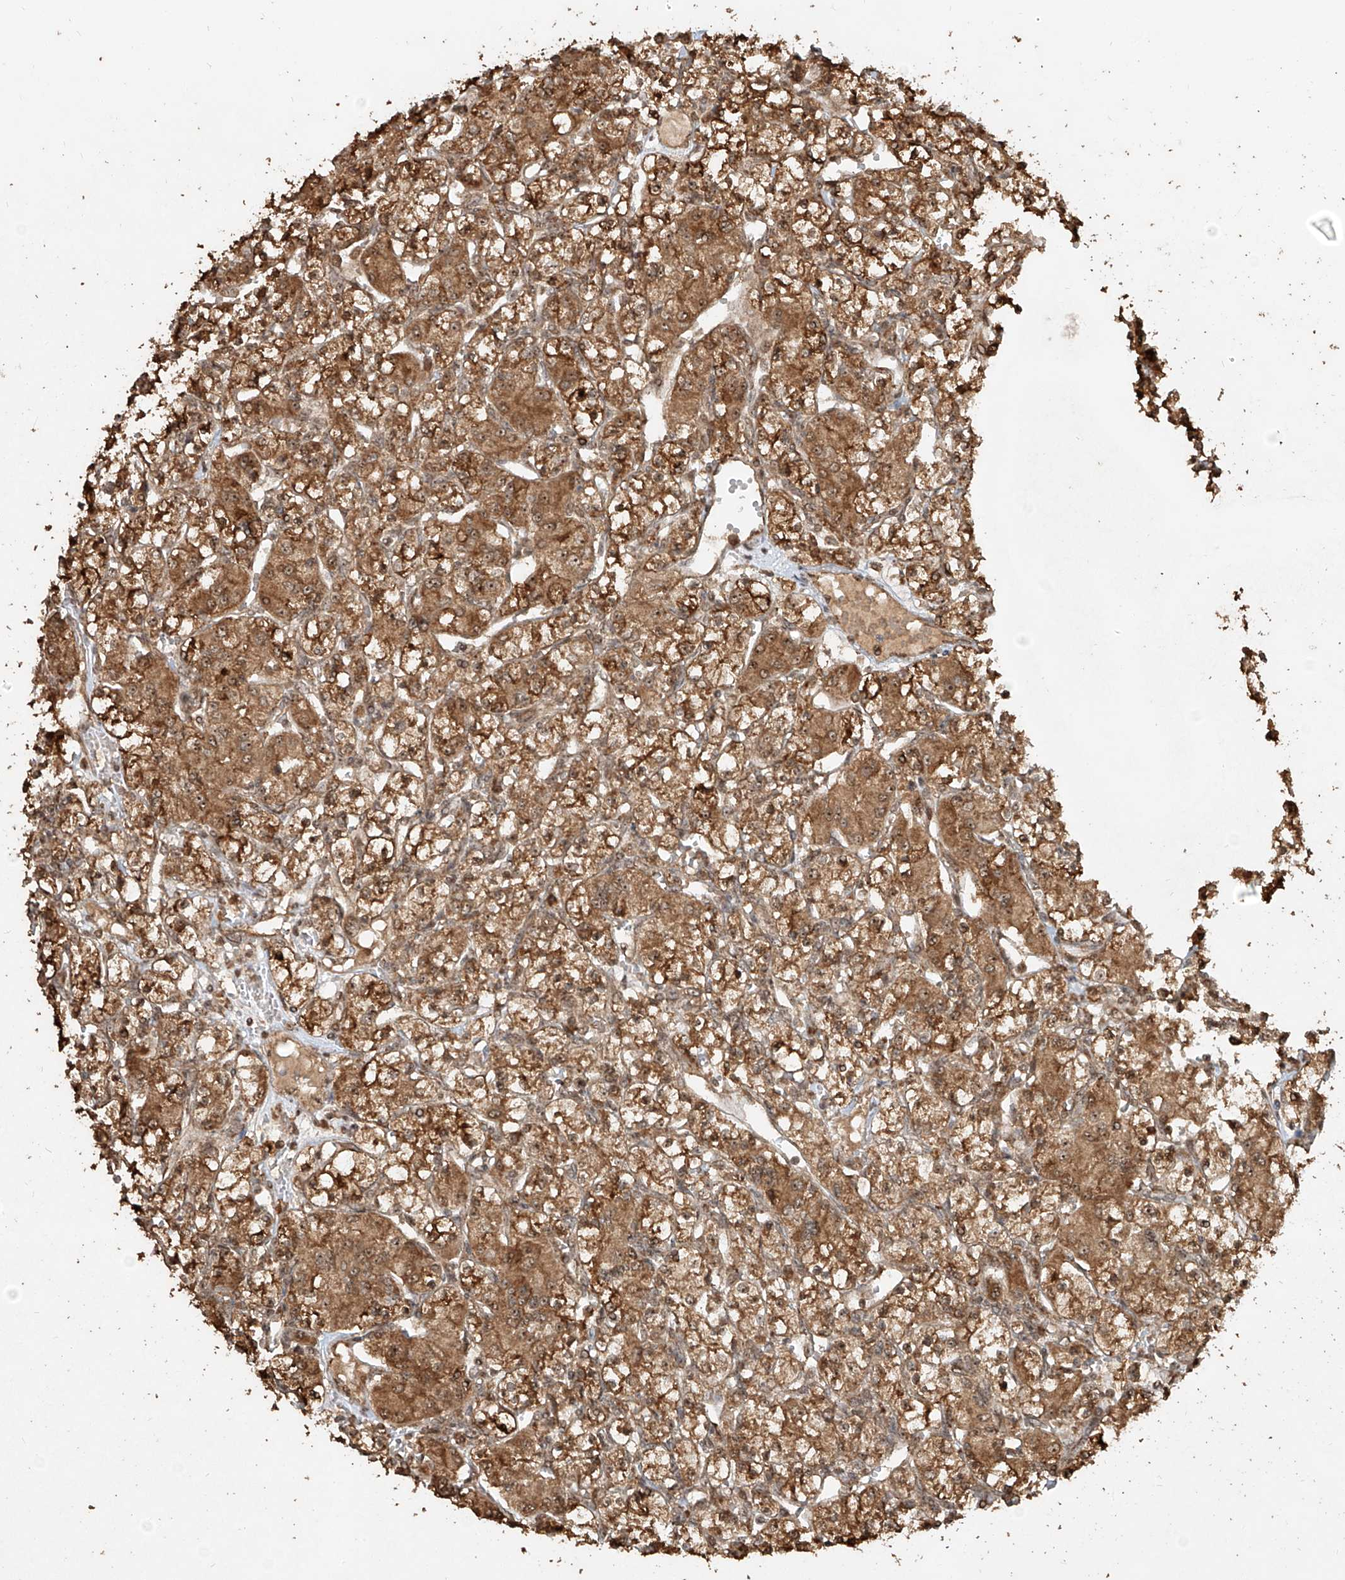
{"staining": {"intensity": "moderate", "quantity": ">75%", "location": "cytoplasmic/membranous,nuclear"}, "tissue": "renal cancer", "cell_type": "Tumor cells", "image_type": "cancer", "snomed": [{"axis": "morphology", "description": "Adenocarcinoma, NOS"}, {"axis": "topography", "description": "Kidney"}], "caption": "Immunohistochemical staining of human adenocarcinoma (renal) demonstrates medium levels of moderate cytoplasmic/membranous and nuclear staining in approximately >75% of tumor cells. (Stains: DAB (3,3'-diaminobenzidine) in brown, nuclei in blue, Microscopy: brightfield microscopy at high magnification).", "gene": "ZNF660", "patient": {"sex": "female", "age": 59}}